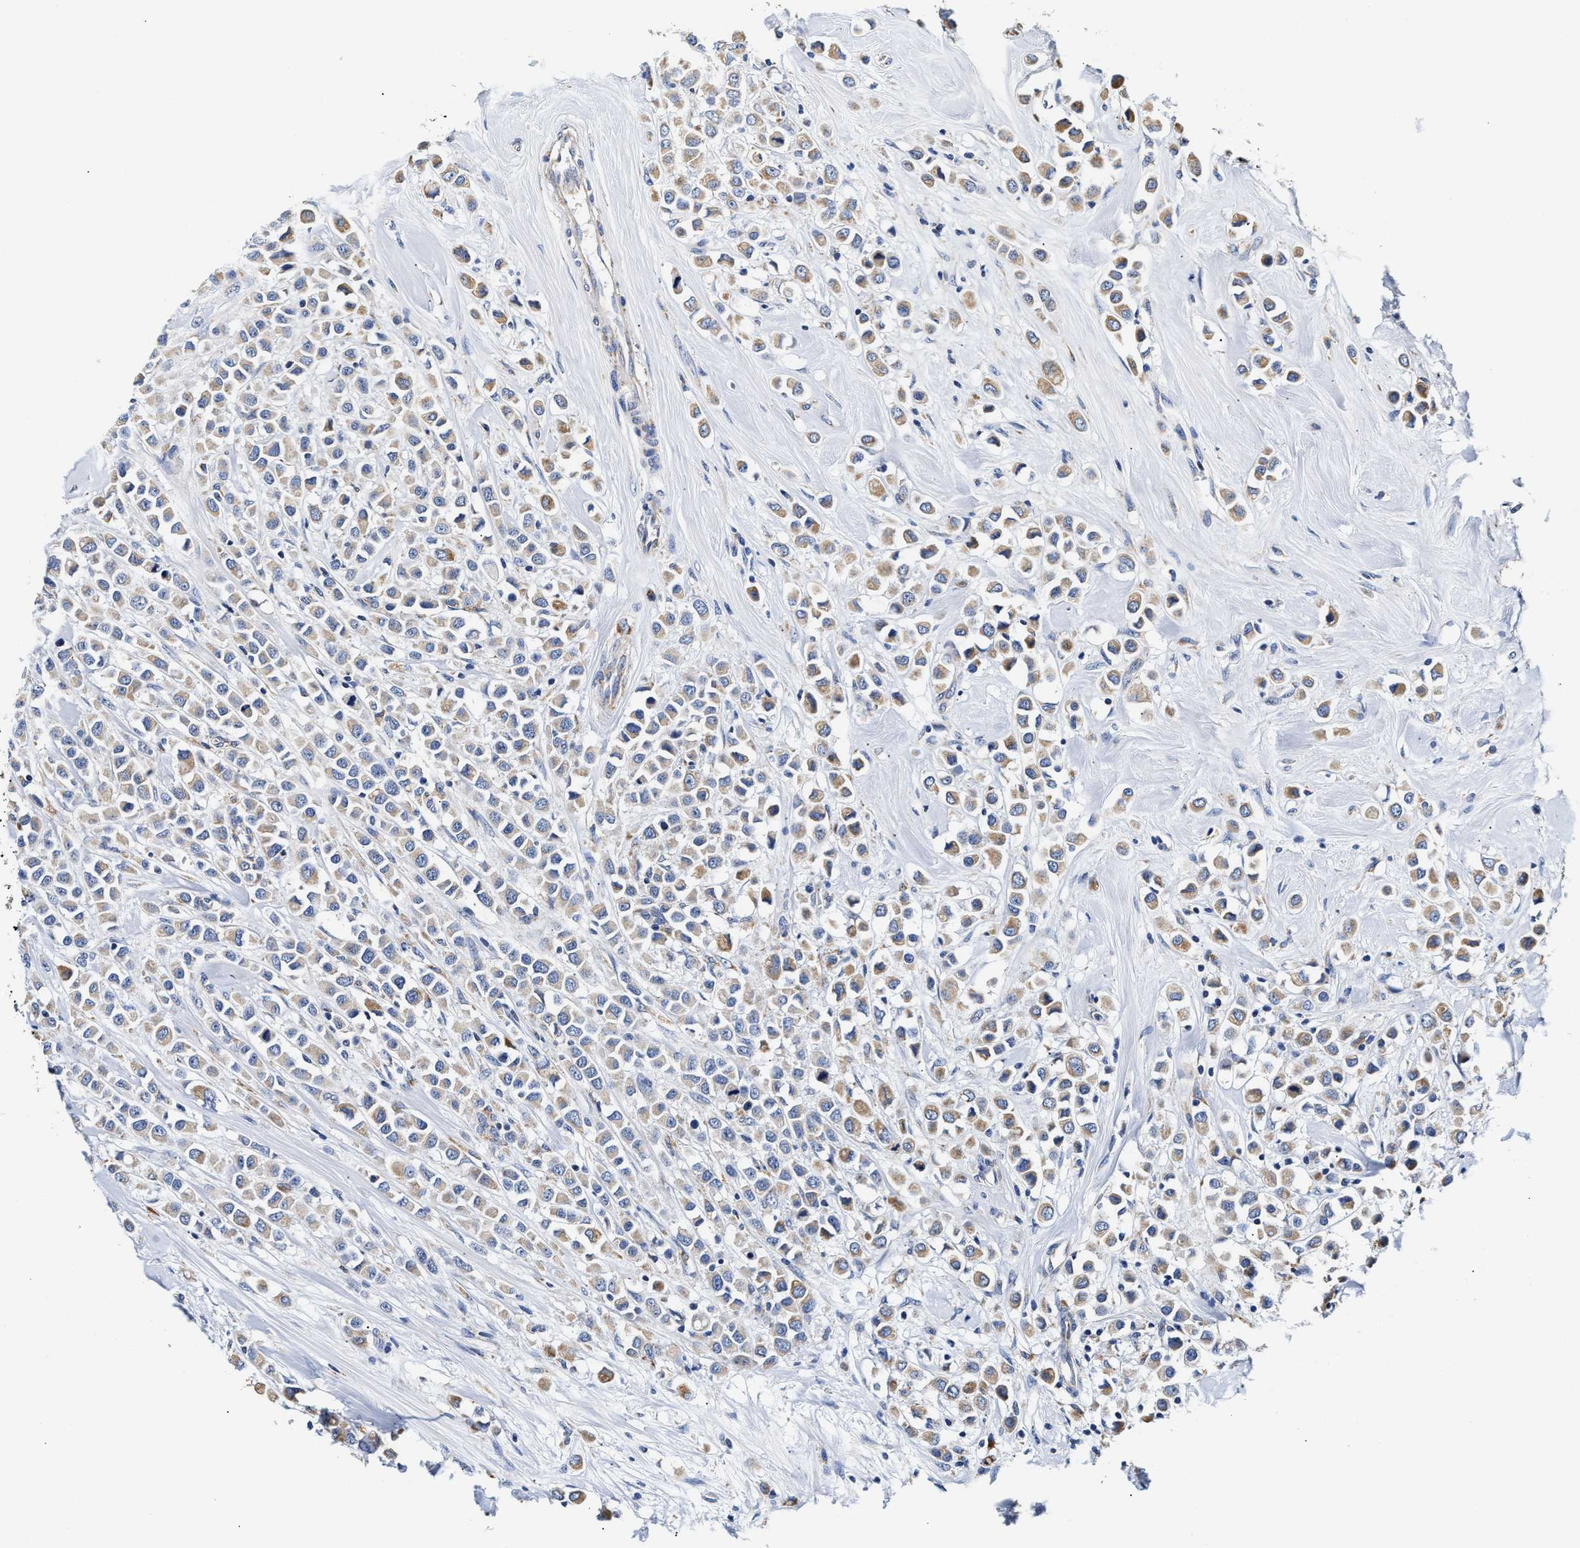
{"staining": {"intensity": "moderate", "quantity": "25%-75%", "location": "cytoplasmic/membranous"}, "tissue": "breast cancer", "cell_type": "Tumor cells", "image_type": "cancer", "snomed": [{"axis": "morphology", "description": "Duct carcinoma"}, {"axis": "topography", "description": "Breast"}], "caption": "The immunohistochemical stain shows moderate cytoplasmic/membranous expression in tumor cells of infiltrating ductal carcinoma (breast) tissue. (Stains: DAB (3,3'-diaminobenzidine) in brown, nuclei in blue, Microscopy: brightfield microscopy at high magnification).", "gene": "ACADVL", "patient": {"sex": "female", "age": 61}}